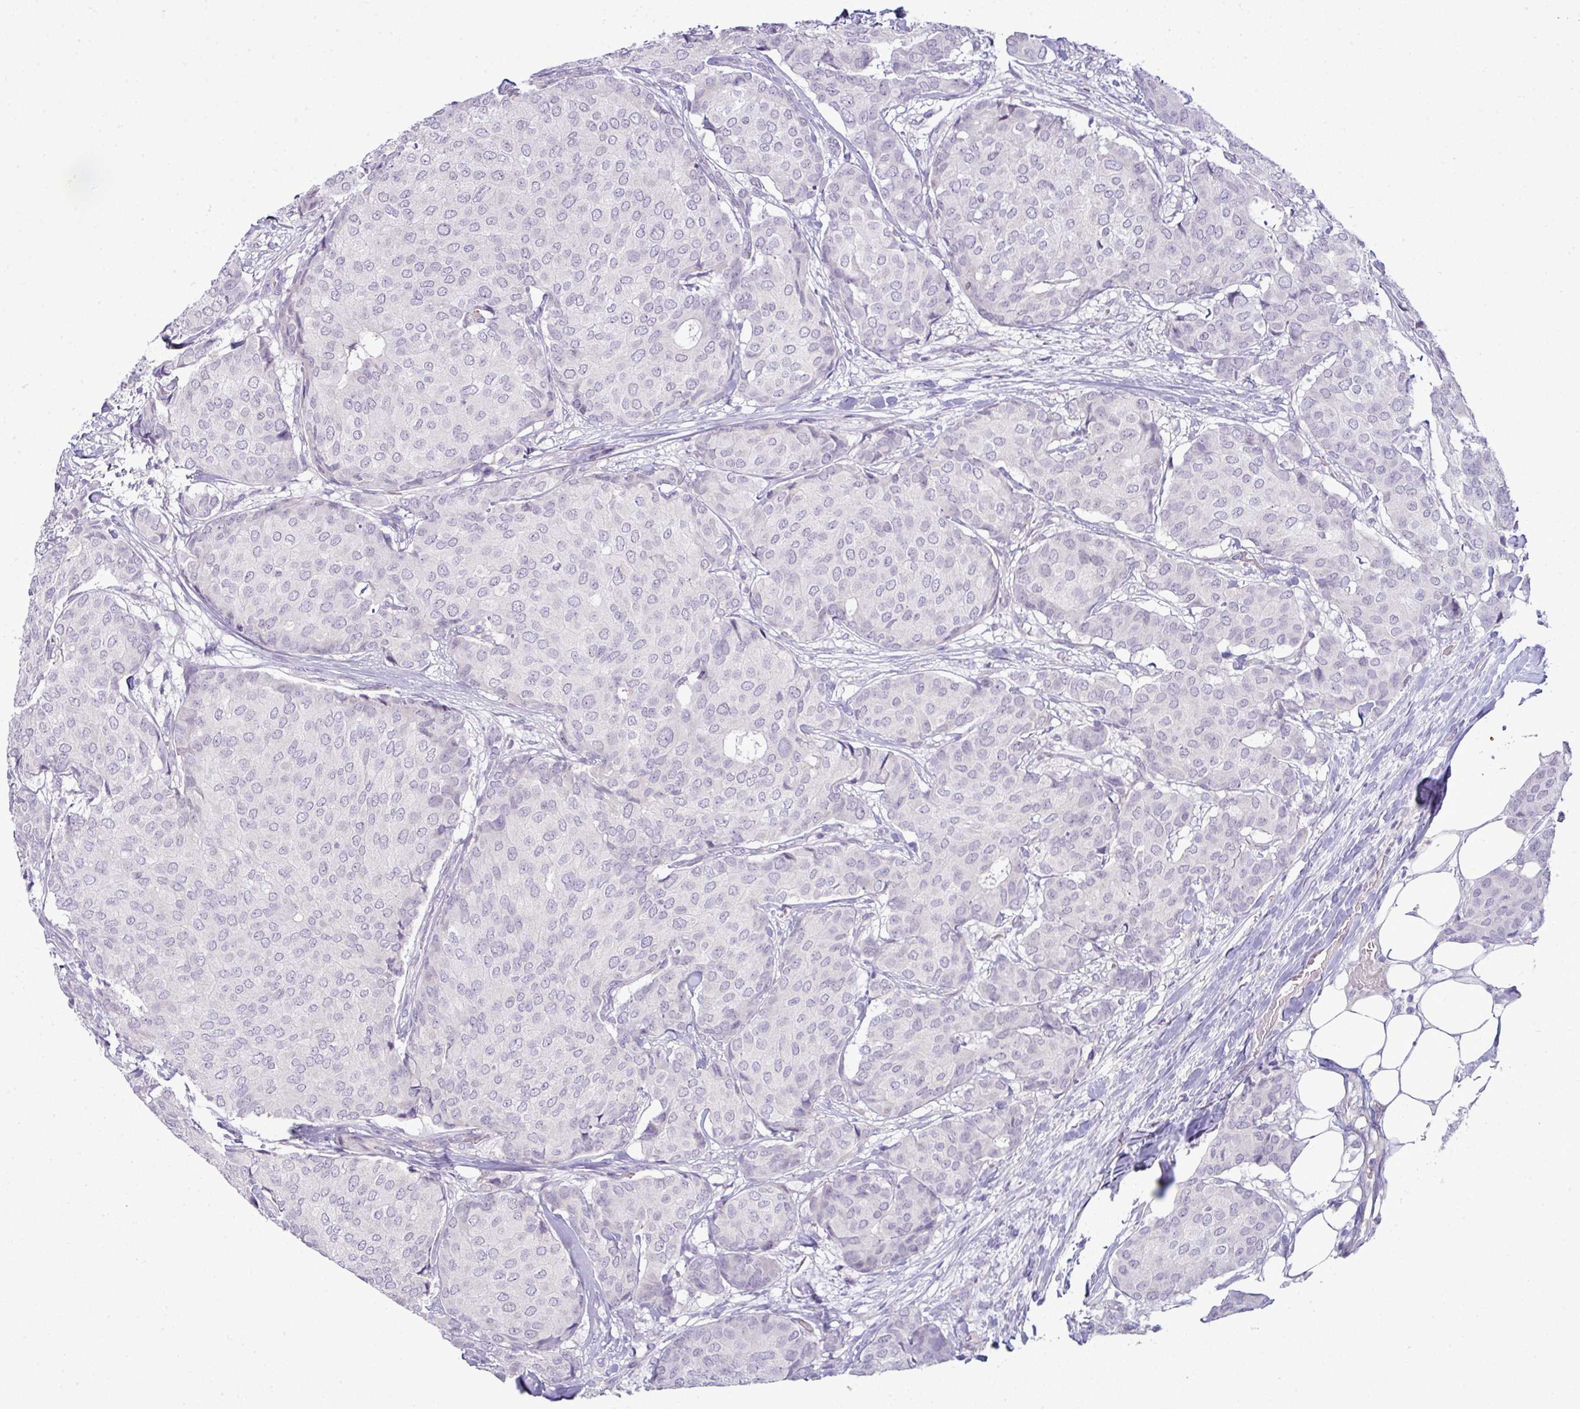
{"staining": {"intensity": "negative", "quantity": "none", "location": "none"}, "tissue": "breast cancer", "cell_type": "Tumor cells", "image_type": "cancer", "snomed": [{"axis": "morphology", "description": "Duct carcinoma"}, {"axis": "topography", "description": "Breast"}], "caption": "A high-resolution photomicrograph shows immunohistochemistry staining of intraductal carcinoma (breast), which shows no significant expression in tumor cells.", "gene": "HBEGF", "patient": {"sex": "female", "age": 75}}